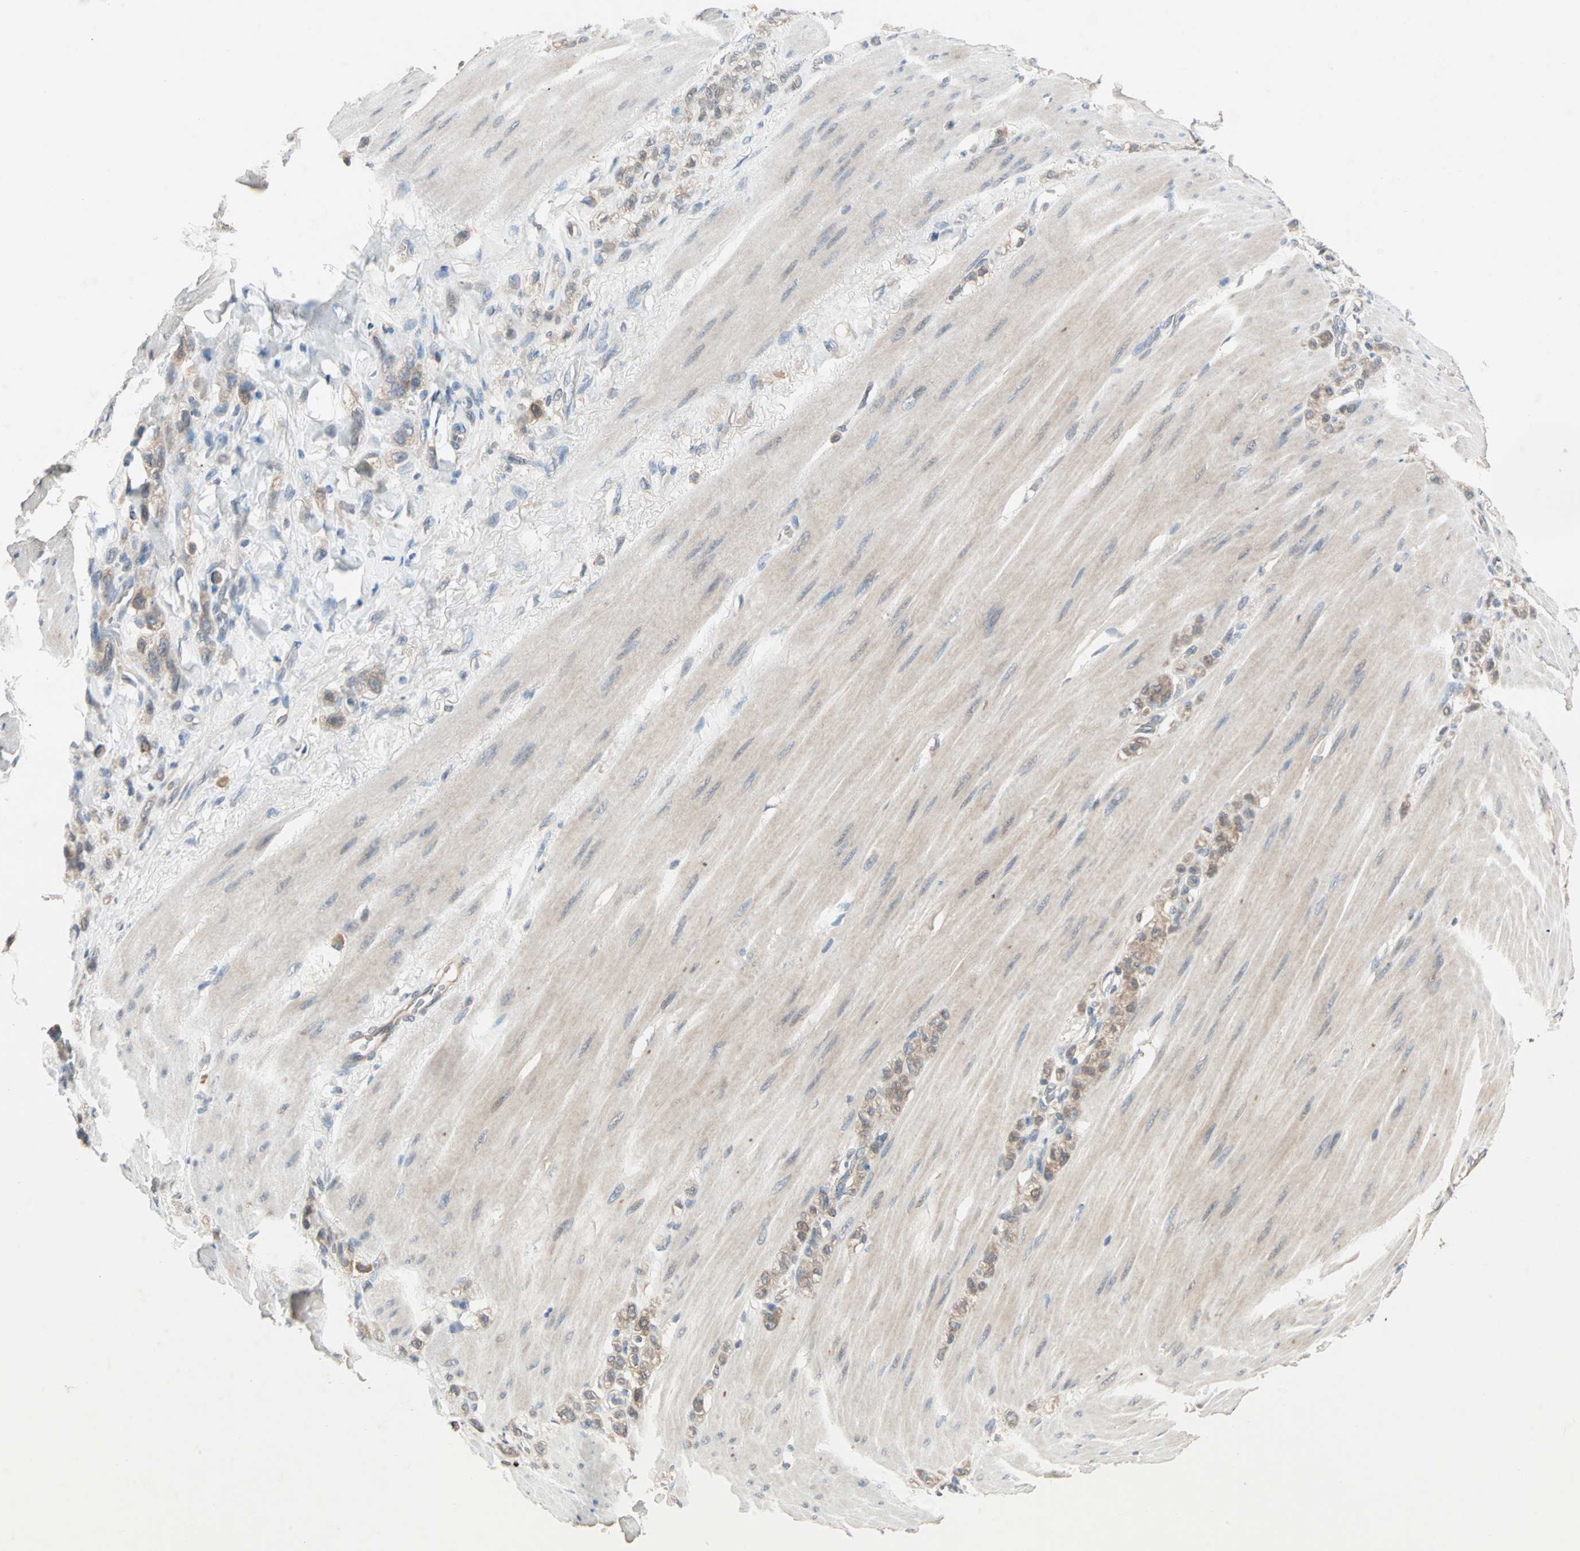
{"staining": {"intensity": "moderate", "quantity": ">75%", "location": "cytoplasmic/membranous"}, "tissue": "stomach cancer", "cell_type": "Tumor cells", "image_type": "cancer", "snomed": [{"axis": "morphology", "description": "Adenocarcinoma, NOS"}, {"axis": "topography", "description": "Stomach"}], "caption": "Human stomach adenocarcinoma stained with a protein marker displays moderate staining in tumor cells.", "gene": "TTF2", "patient": {"sex": "male", "age": 82}}